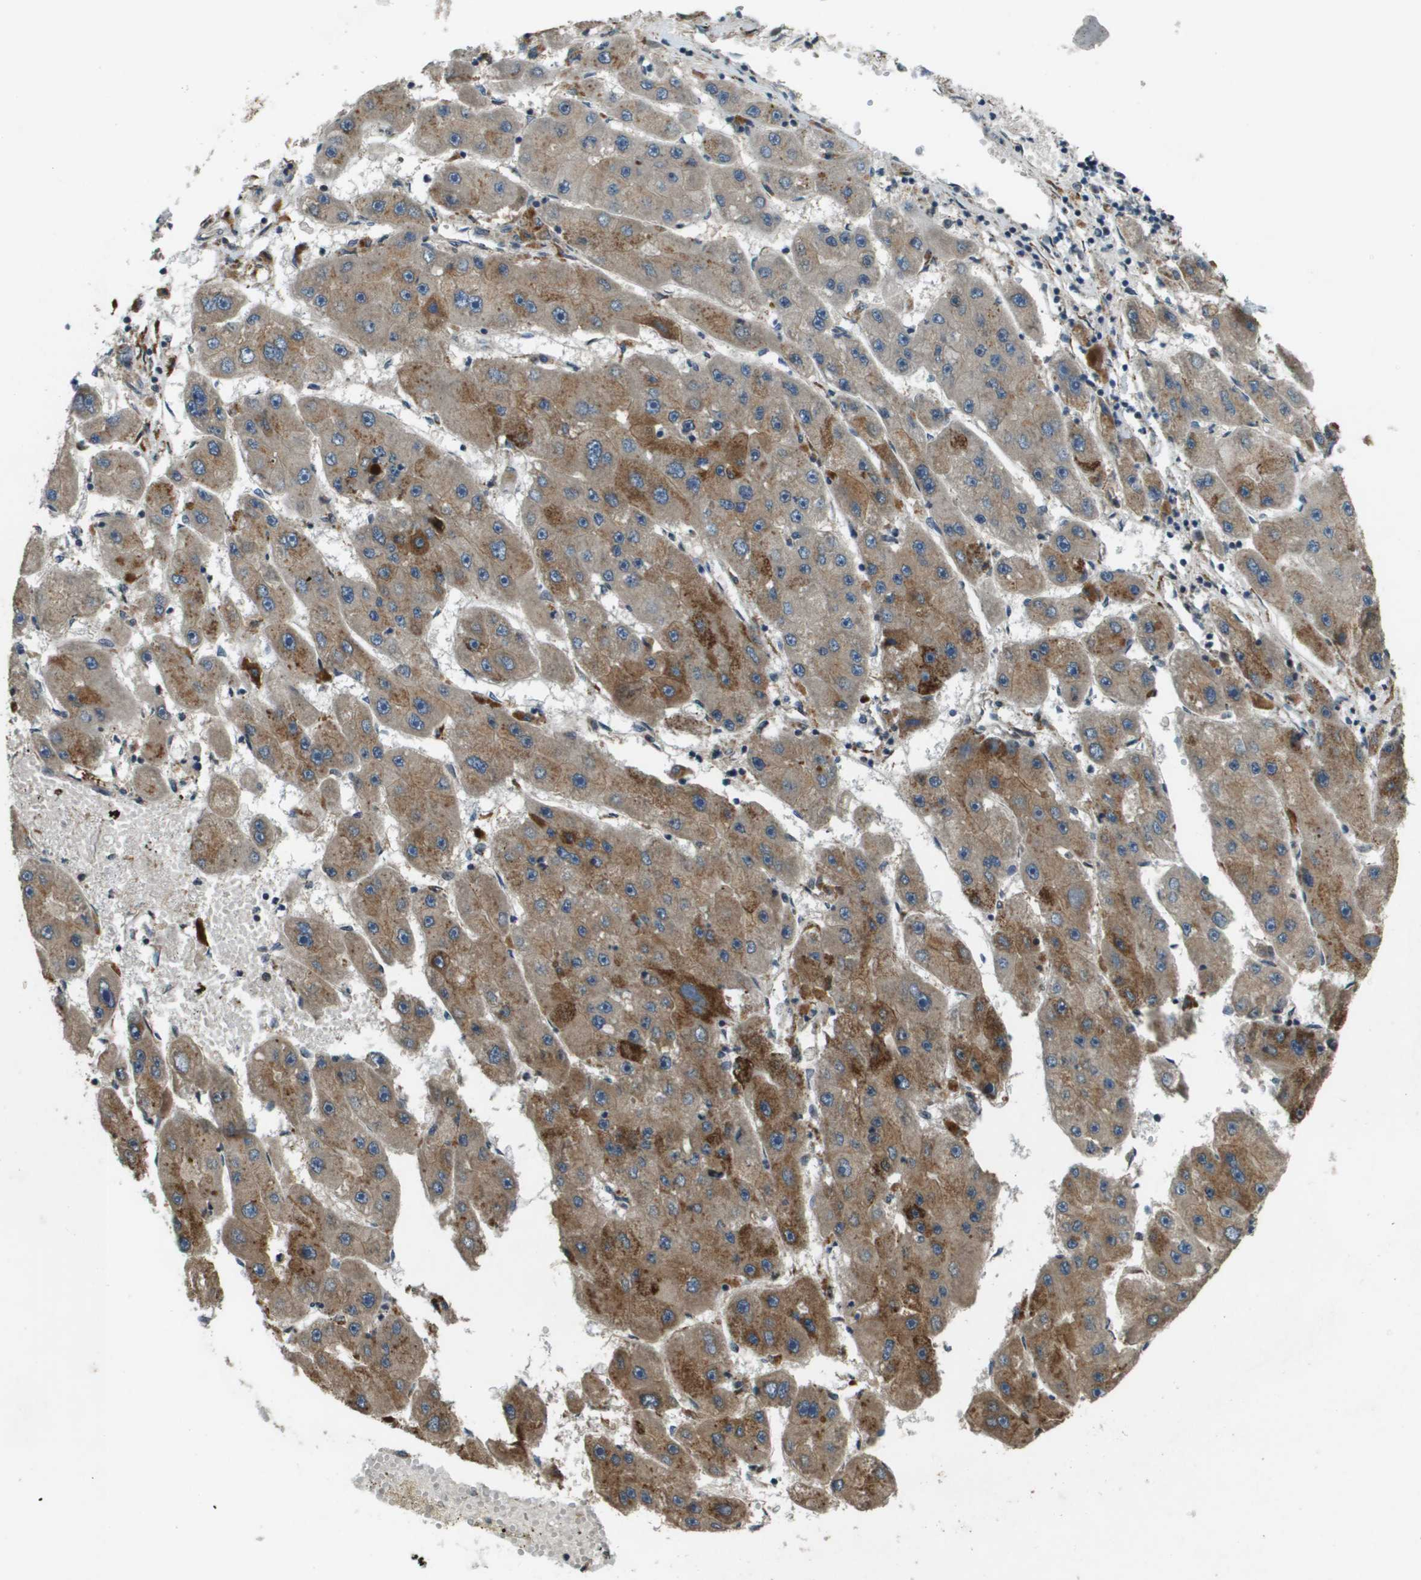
{"staining": {"intensity": "moderate", "quantity": ">75%", "location": "cytoplasmic/membranous"}, "tissue": "liver cancer", "cell_type": "Tumor cells", "image_type": "cancer", "snomed": [{"axis": "morphology", "description": "Carcinoma, Hepatocellular, NOS"}, {"axis": "topography", "description": "Liver"}], "caption": "Immunohistochemical staining of human liver hepatocellular carcinoma demonstrates moderate cytoplasmic/membranous protein expression in approximately >75% of tumor cells. Using DAB (brown) and hematoxylin (blue) stains, captured at high magnification using brightfield microscopy.", "gene": "CDKN2C", "patient": {"sex": "female", "age": 61}}